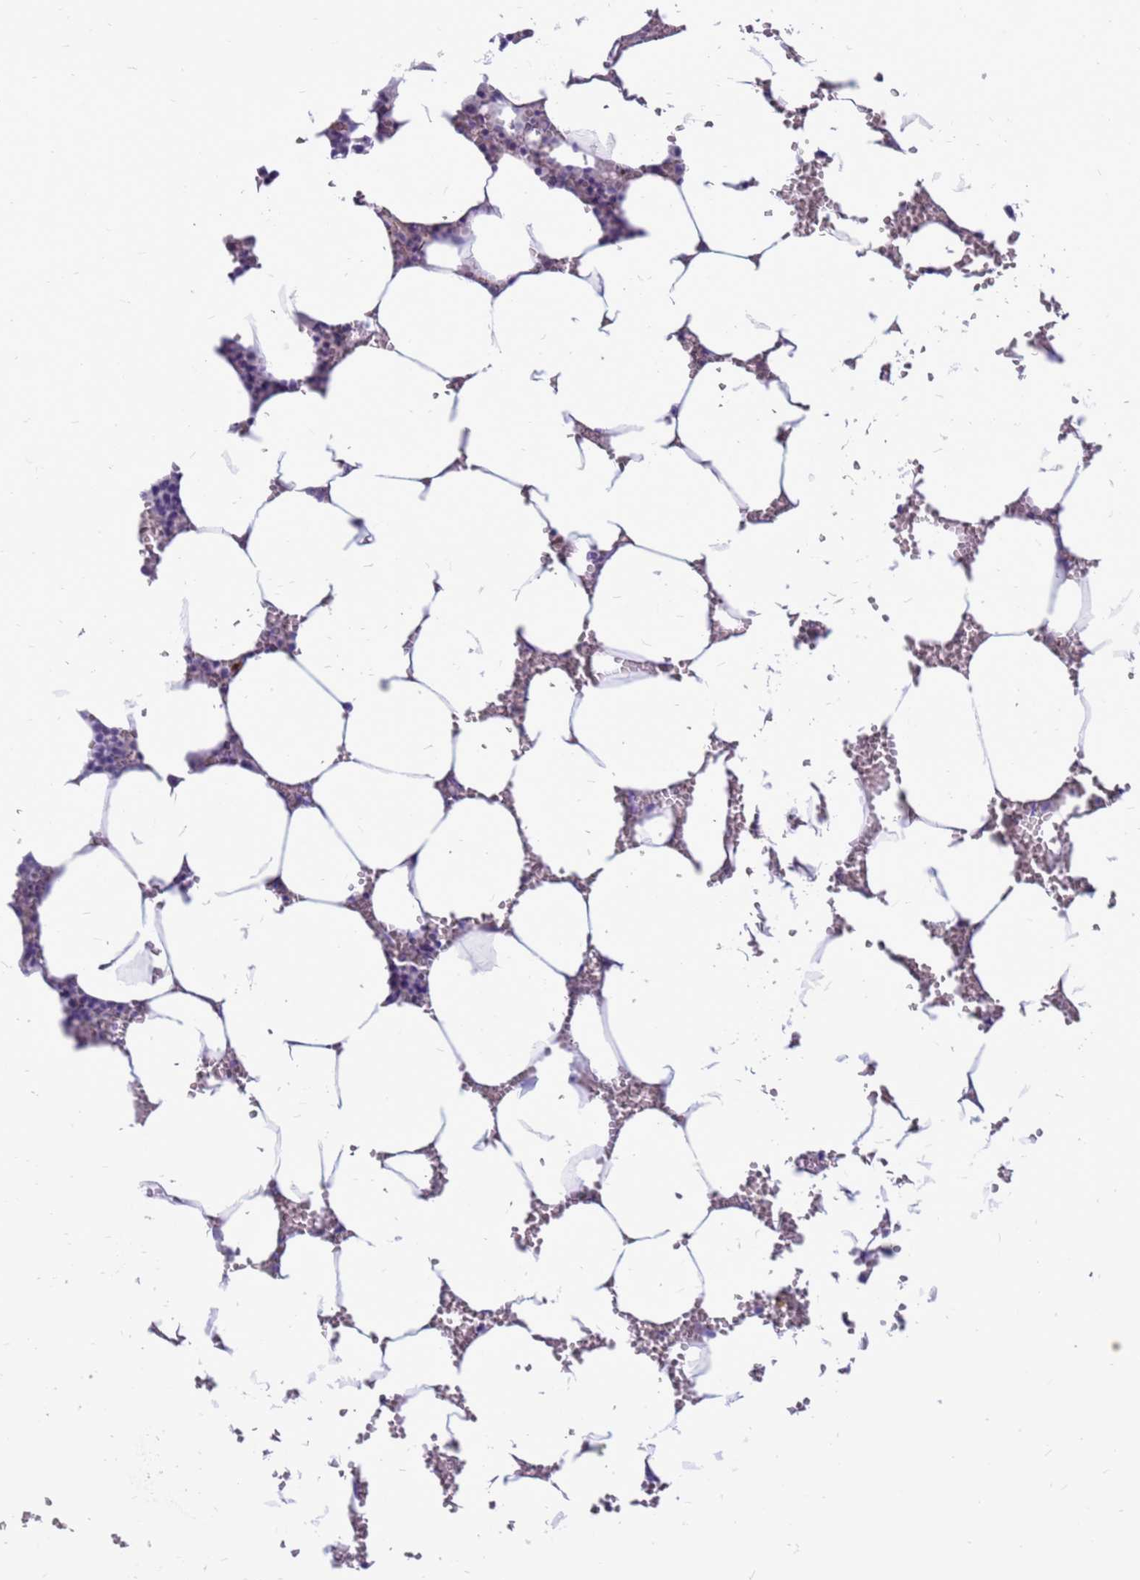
{"staining": {"intensity": "negative", "quantity": "none", "location": "none"}, "tissue": "bone marrow", "cell_type": "Hematopoietic cells", "image_type": "normal", "snomed": [{"axis": "morphology", "description": "Normal tissue, NOS"}, {"axis": "topography", "description": "Bone marrow"}], "caption": "This is a image of immunohistochemistry (IHC) staining of normal bone marrow, which shows no positivity in hematopoietic cells. The staining was performed using DAB (3,3'-diaminobenzidine) to visualize the protein expression in brown, while the nuclei were stained in blue with hematoxylin (Magnification: 20x).", "gene": "PDE10A", "patient": {"sex": "male", "age": 70}}